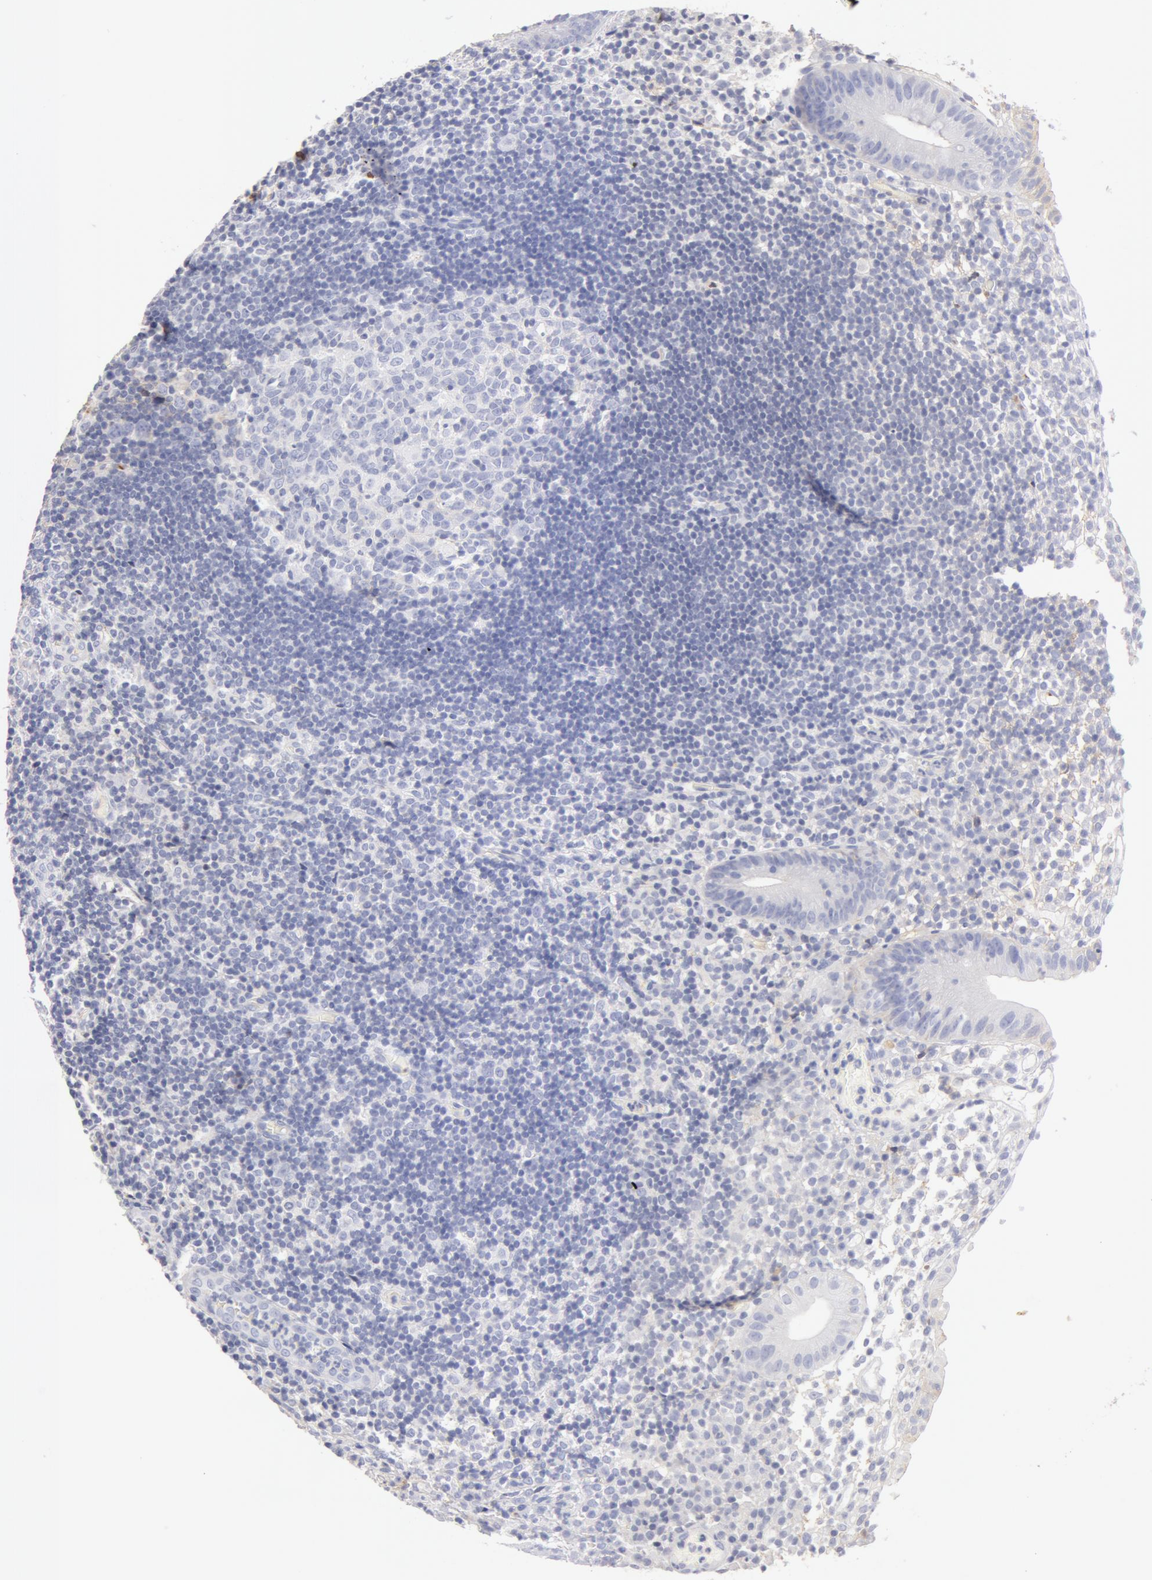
{"staining": {"intensity": "weak", "quantity": "25%-75%", "location": "cytoplasmic/membranous"}, "tissue": "appendix", "cell_type": "Glandular cells", "image_type": "normal", "snomed": [{"axis": "morphology", "description": "Normal tissue, NOS"}, {"axis": "topography", "description": "Appendix"}], "caption": "Protein expression analysis of benign appendix exhibits weak cytoplasmic/membranous positivity in about 25%-75% of glandular cells. The staining was performed using DAB (3,3'-diaminobenzidine) to visualize the protein expression in brown, while the nuclei were stained in blue with hematoxylin (Magnification: 20x).", "gene": "GC", "patient": {"sex": "male", "age": 25}}